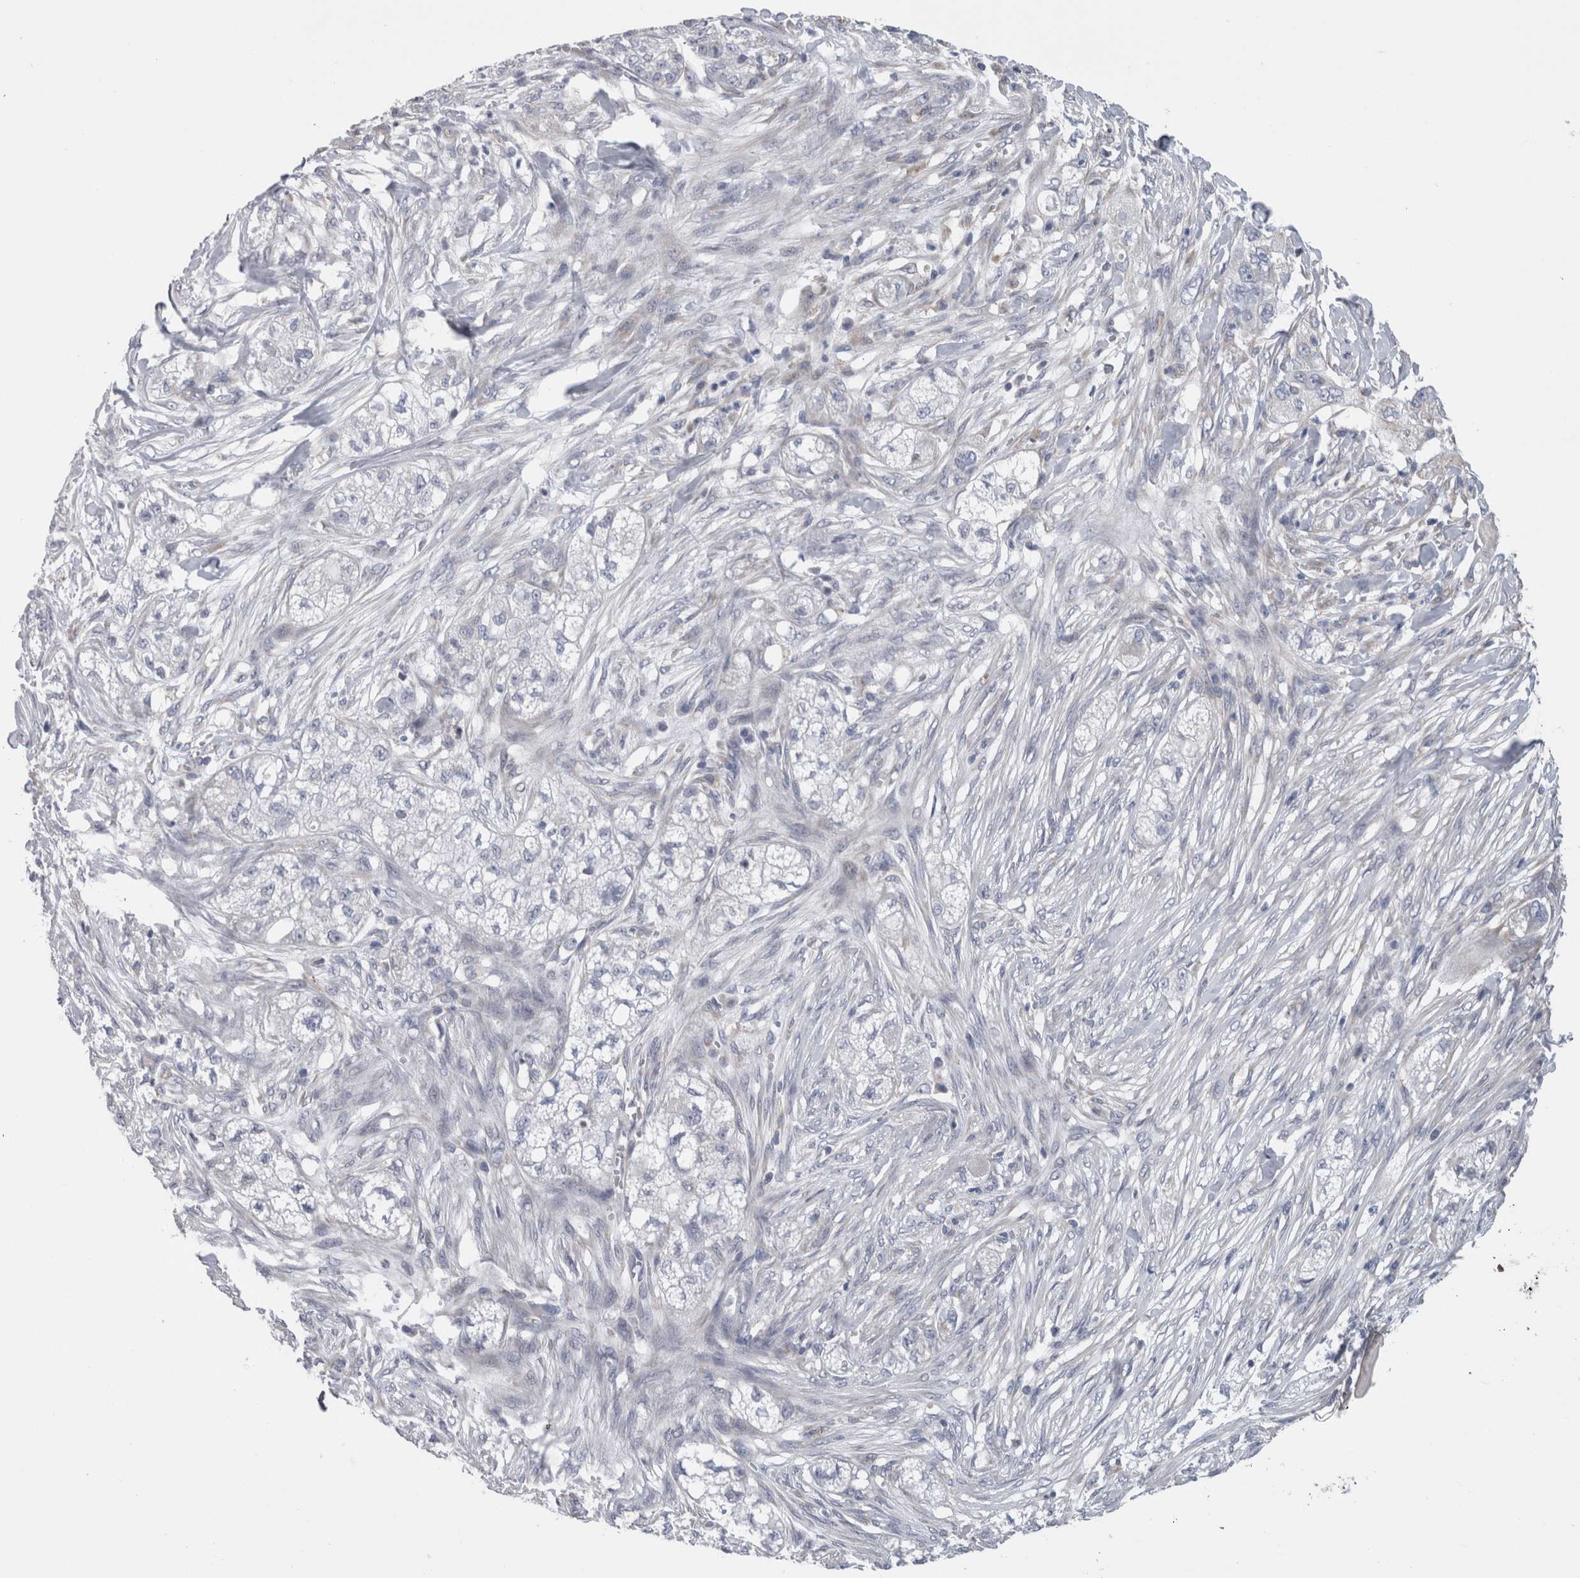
{"staining": {"intensity": "negative", "quantity": "none", "location": "none"}, "tissue": "pancreatic cancer", "cell_type": "Tumor cells", "image_type": "cancer", "snomed": [{"axis": "morphology", "description": "Adenocarcinoma, NOS"}, {"axis": "topography", "description": "Pancreas"}], "caption": "Protein analysis of adenocarcinoma (pancreatic) reveals no significant expression in tumor cells.", "gene": "GDAP1", "patient": {"sex": "female", "age": 78}}